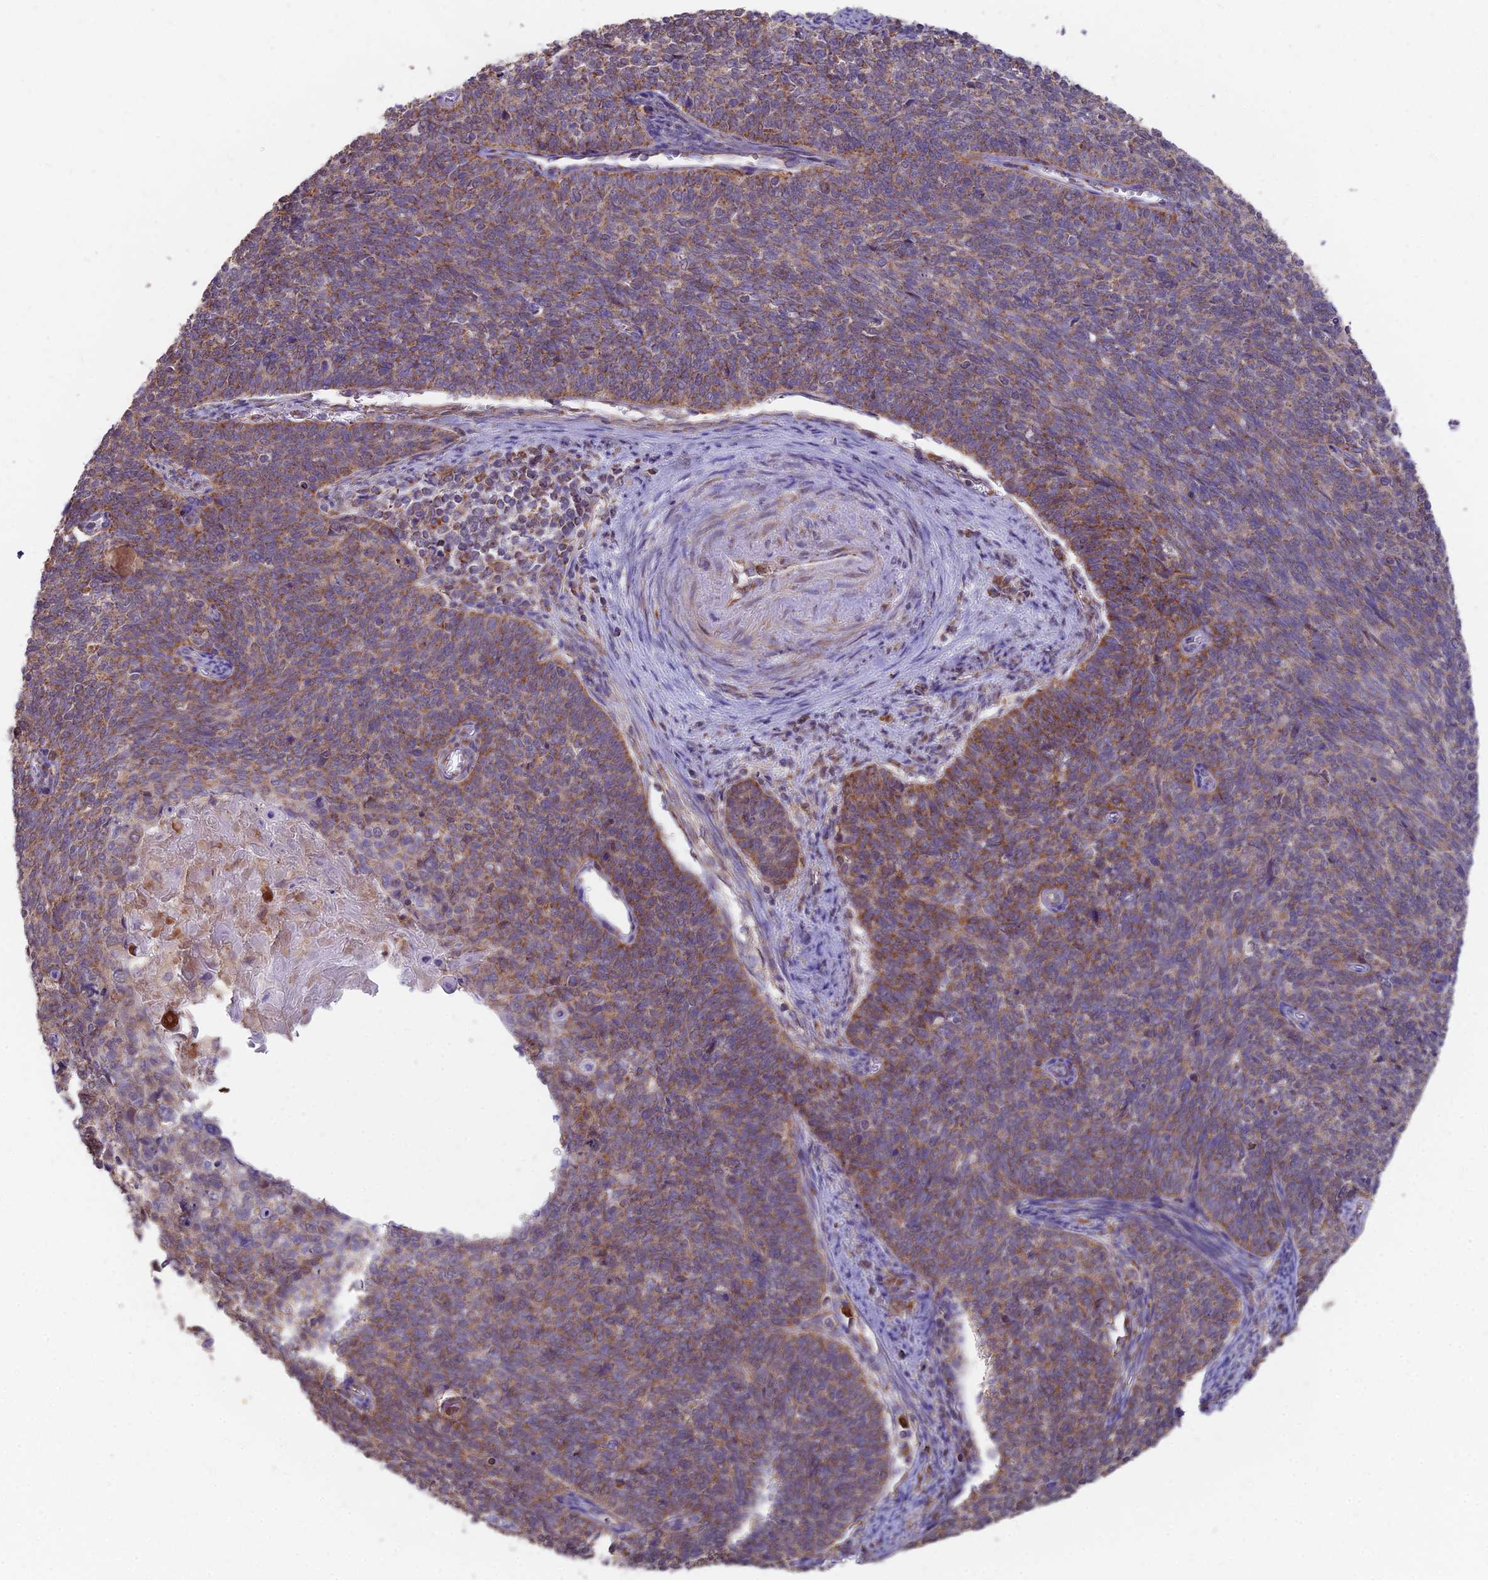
{"staining": {"intensity": "moderate", "quantity": ">75%", "location": "cytoplasmic/membranous"}, "tissue": "cervical cancer", "cell_type": "Tumor cells", "image_type": "cancer", "snomed": [{"axis": "morphology", "description": "Squamous cell carcinoma, NOS"}, {"axis": "topography", "description": "Cervix"}], "caption": "This histopathology image reveals IHC staining of human squamous cell carcinoma (cervical), with medium moderate cytoplasmic/membranous expression in about >75% of tumor cells.", "gene": "IFT22", "patient": {"sex": "female", "age": 39}}